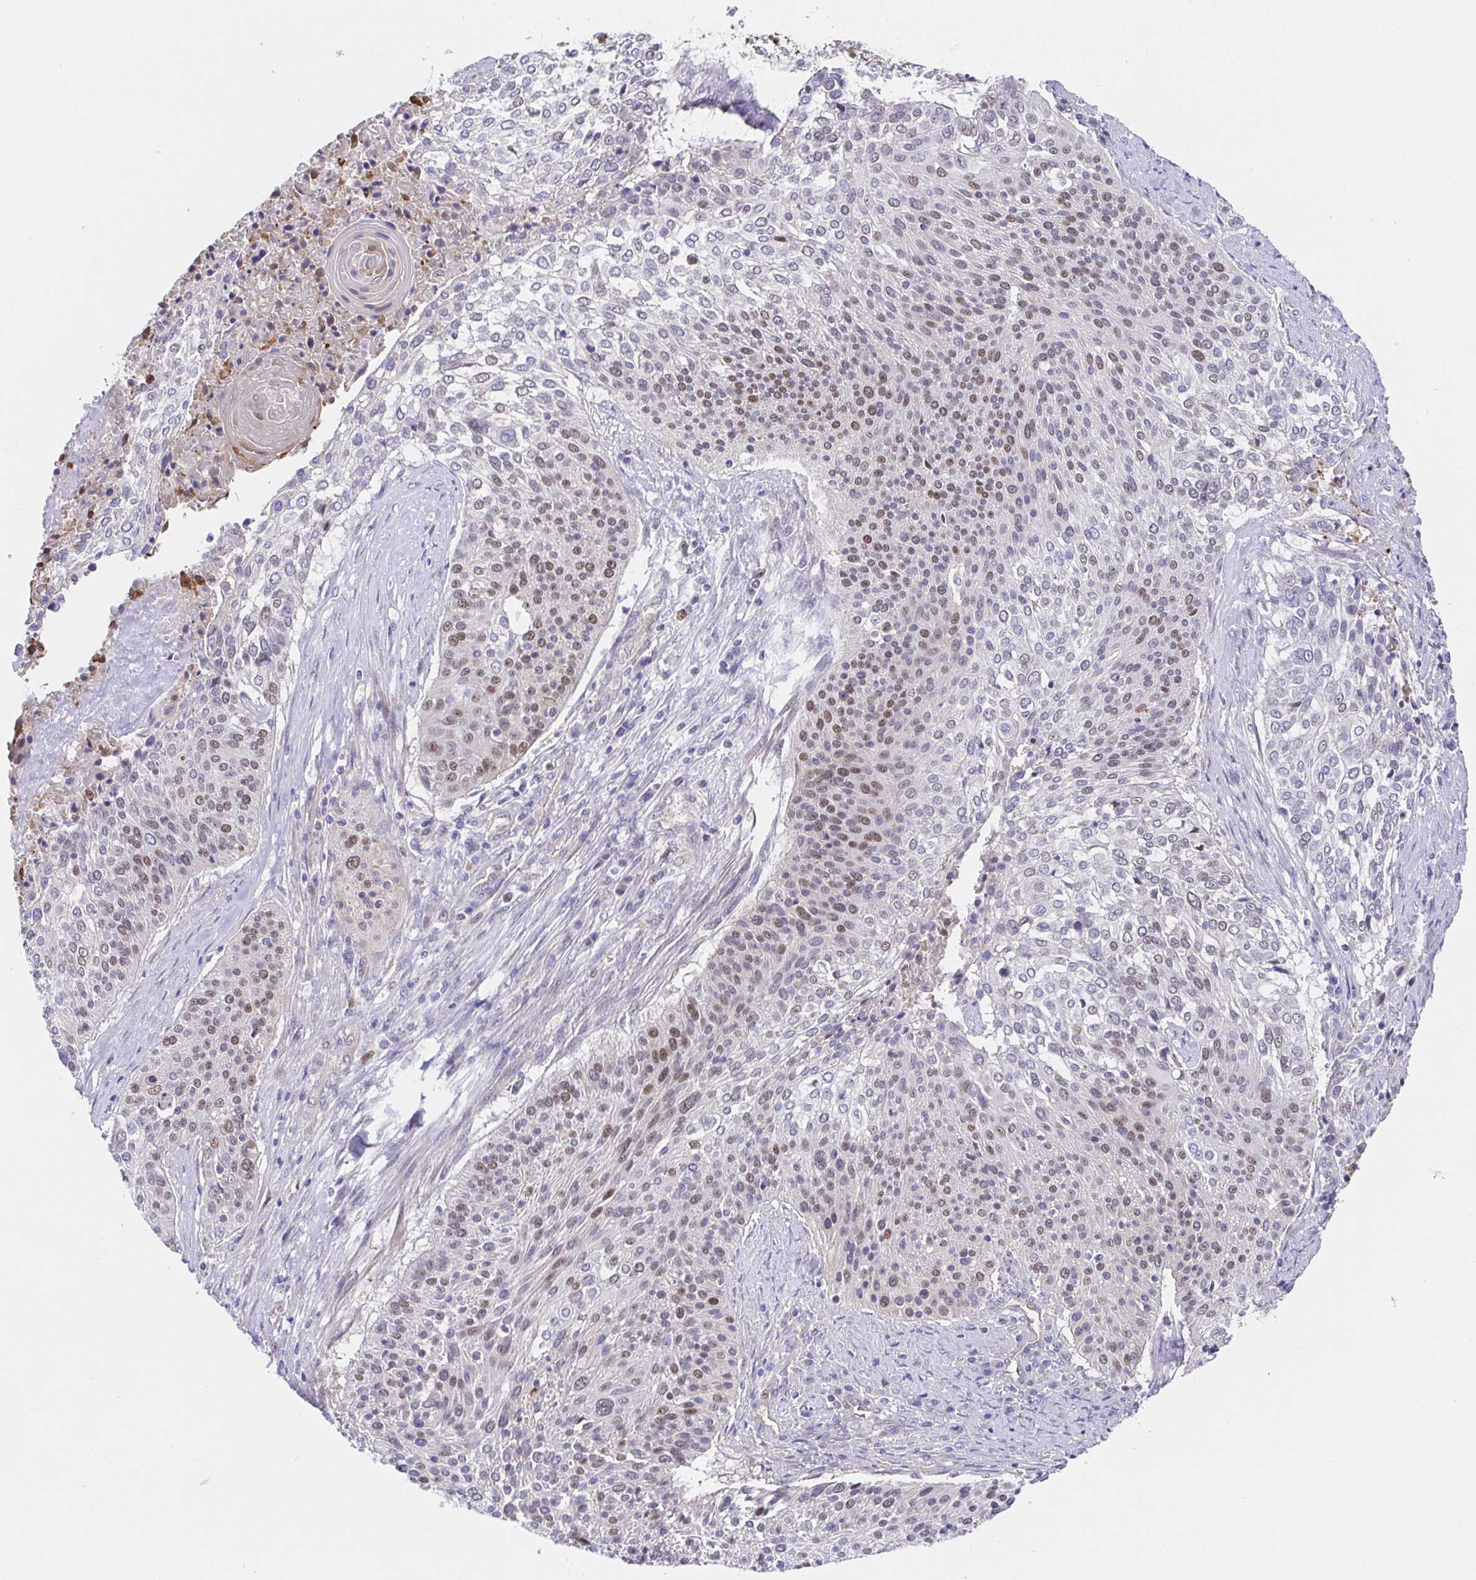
{"staining": {"intensity": "moderate", "quantity": ">75%", "location": "nuclear"}, "tissue": "cervical cancer", "cell_type": "Tumor cells", "image_type": "cancer", "snomed": [{"axis": "morphology", "description": "Squamous cell carcinoma, NOS"}, {"axis": "topography", "description": "Cervix"}], "caption": "This histopathology image displays IHC staining of human cervical cancer, with medium moderate nuclear expression in about >75% of tumor cells.", "gene": "TIMELESS", "patient": {"sex": "female", "age": 31}}